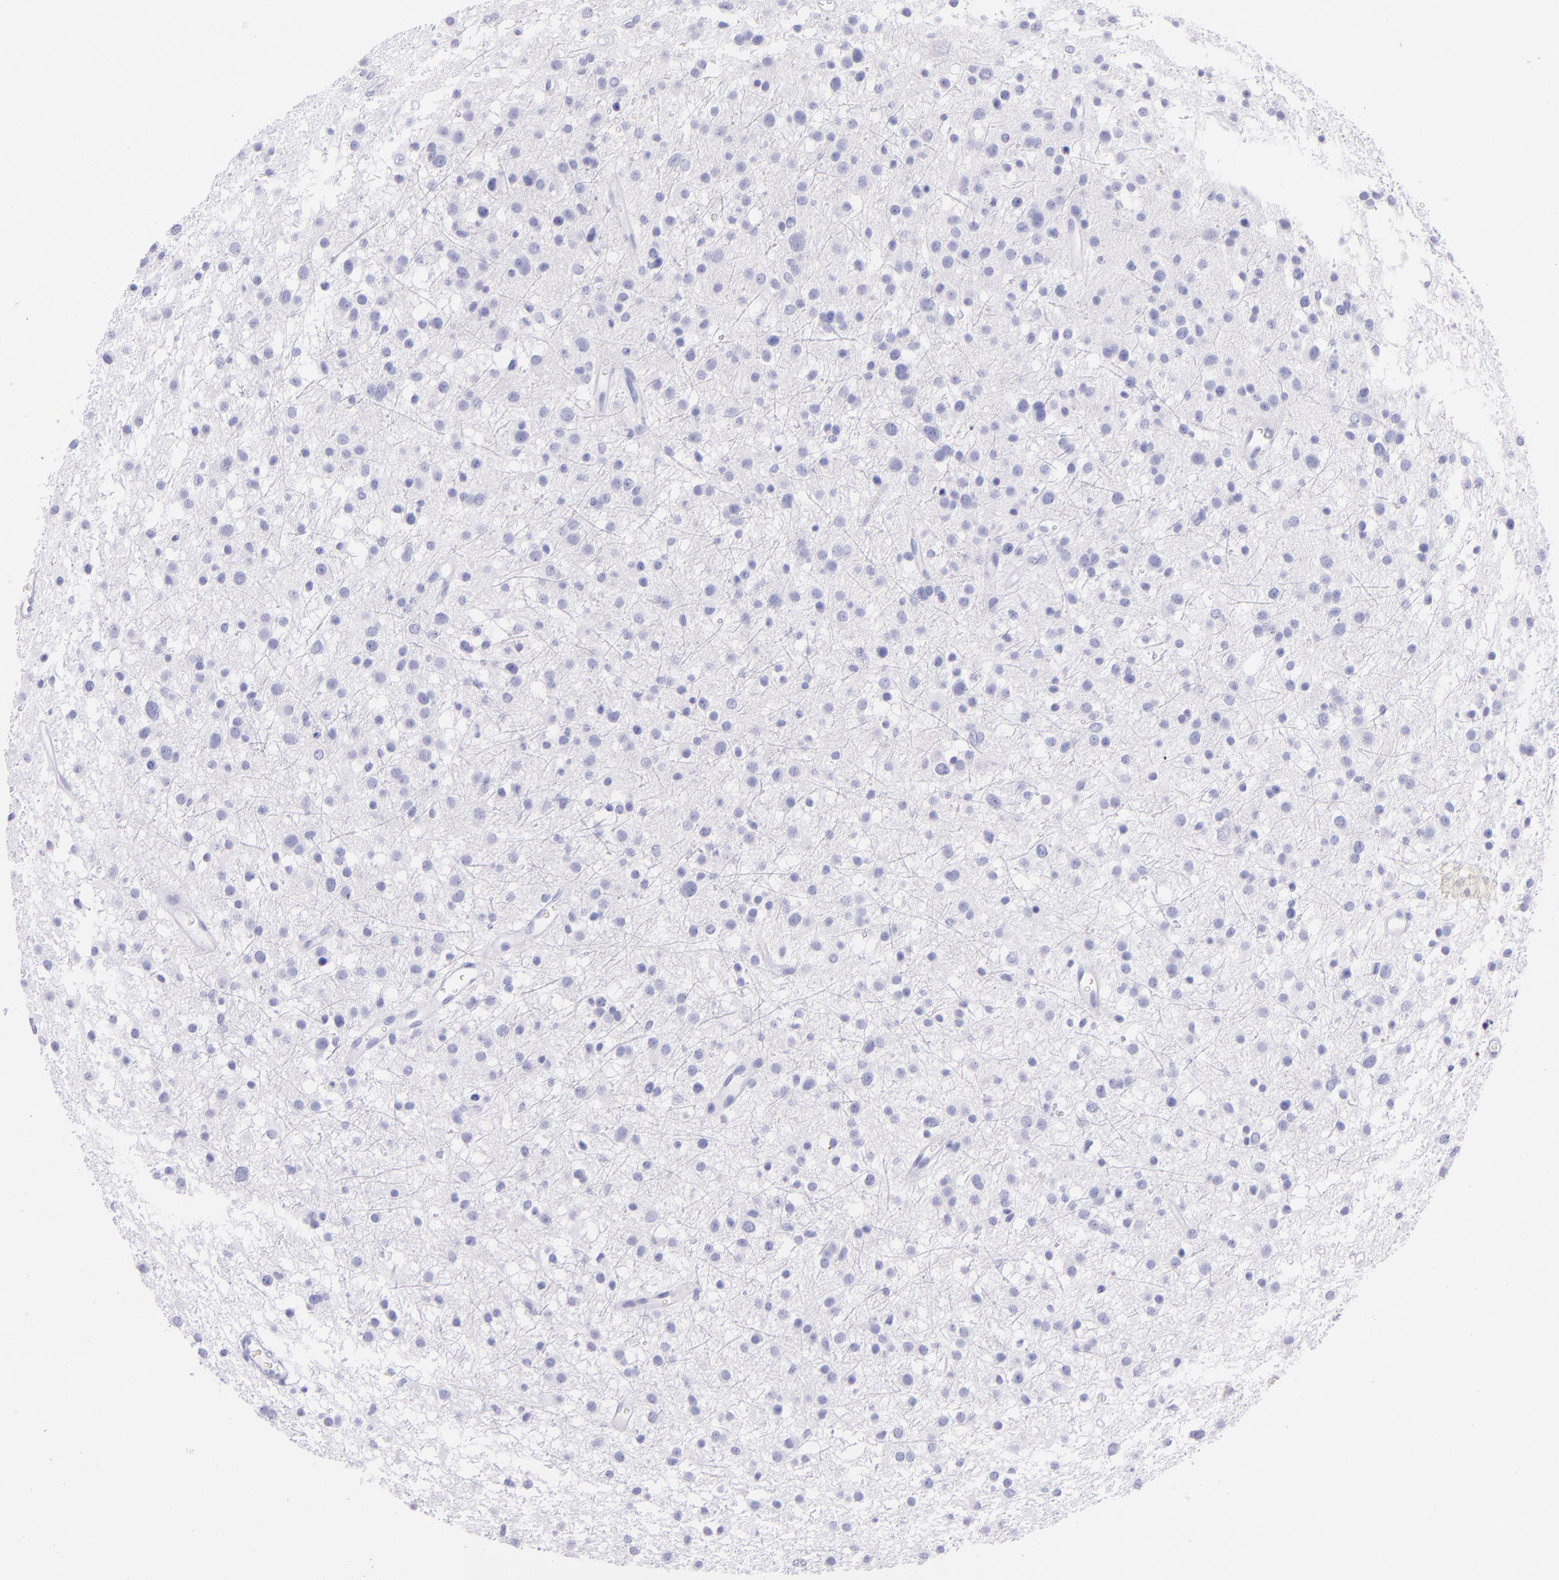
{"staining": {"intensity": "negative", "quantity": "none", "location": "none"}, "tissue": "glioma", "cell_type": "Tumor cells", "image_type": "cancer", "snomed": [{"axis": "morphology", "description": "Glioma, malignant, Low grade"}, {"axis": "topography", "description": "Brain"}], "caption": "Tumor cells are negative for protein expression in human glioma.", "gene": "SFTPB", "patient": {"sex": "female", "age": 36}}